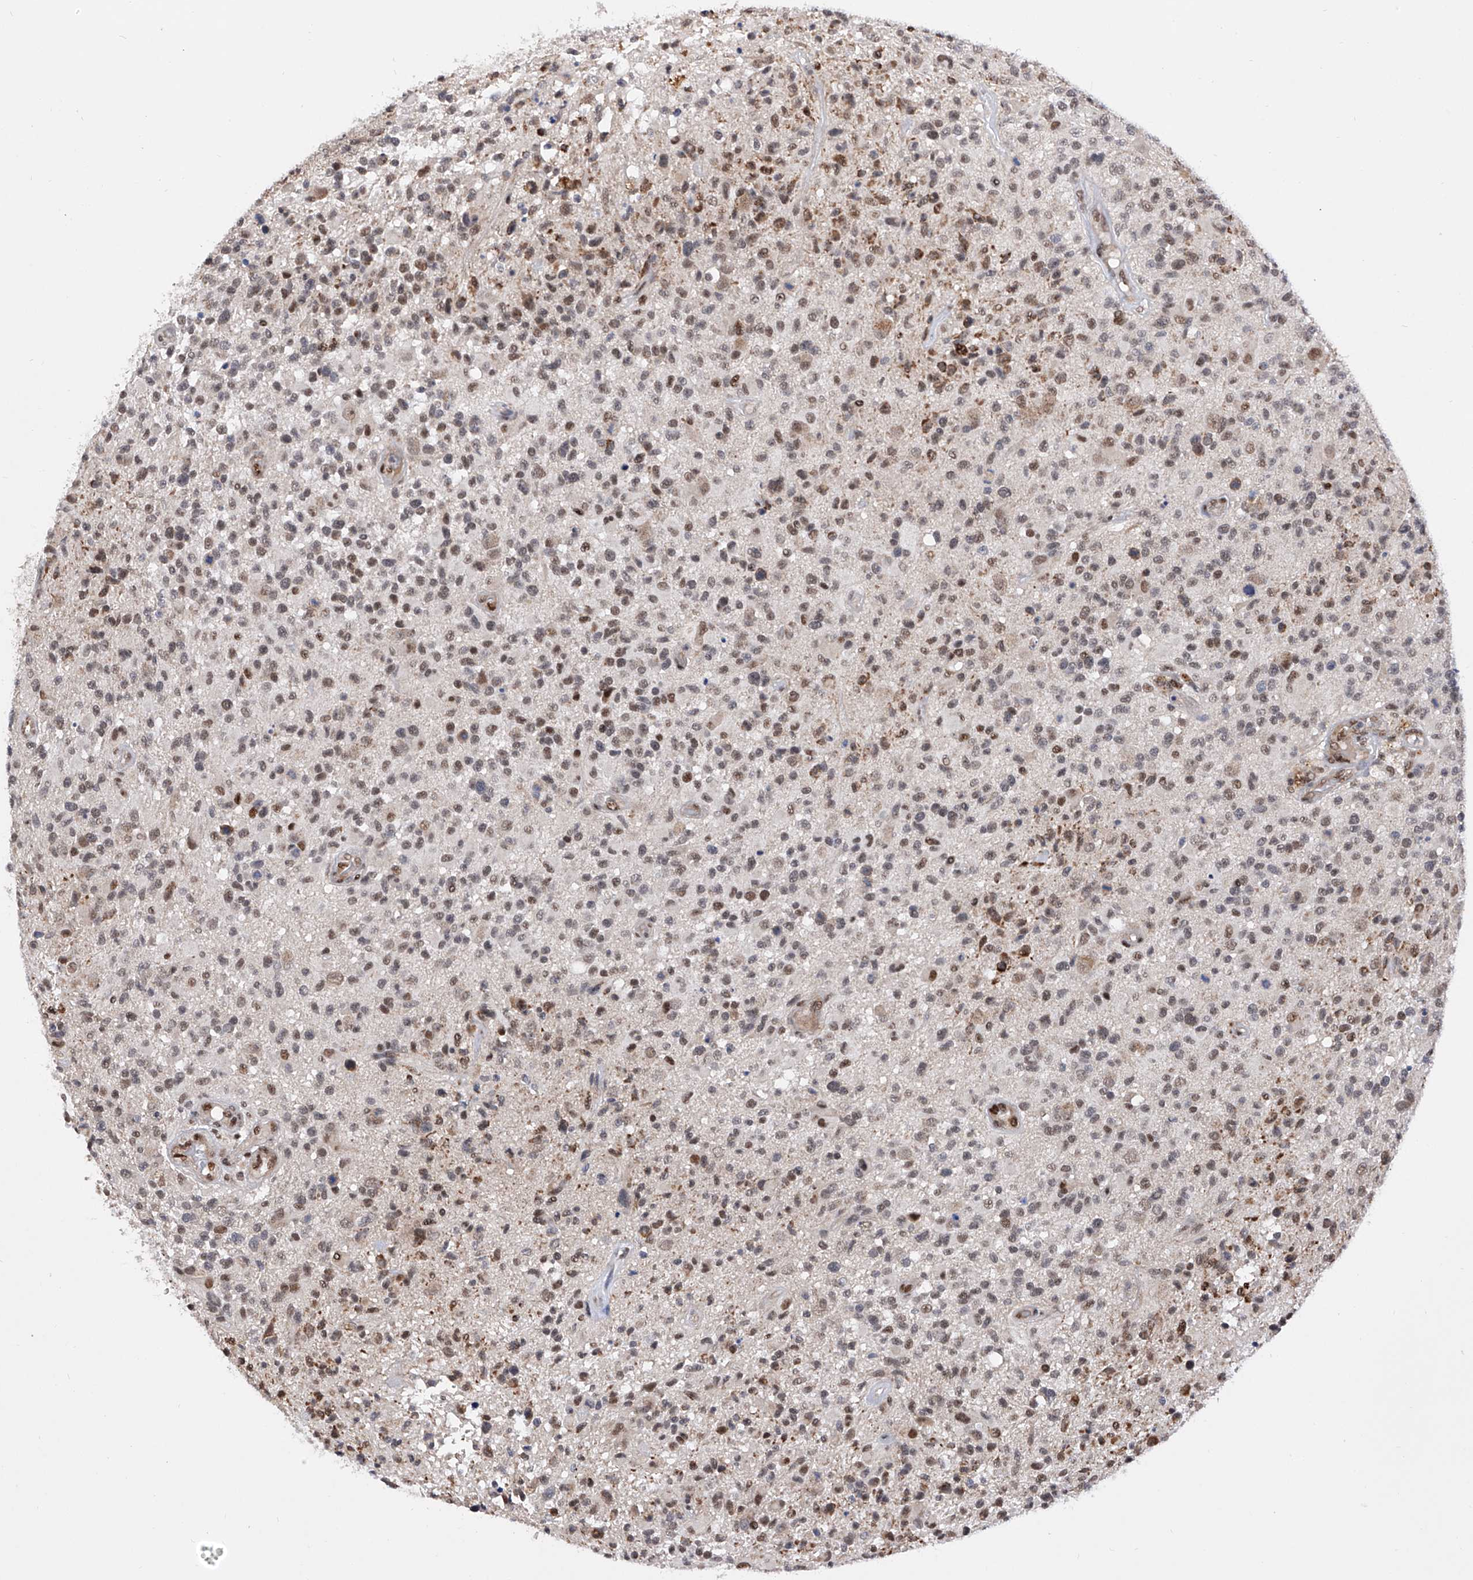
{"staining": {"intensity": "moderate", "quantity": ">75%", "location": "nuclear"}, "tissue": "glioma", "cell_type": "Tumor cells", "image_type": "cancer", "snomed": [{"axis": "morphology", "description": "Glioma, malignant, High grade"}, {"axis": "morphology", "description": "Glioblastoma, NOS"}, {"axis": "topography", "description": "Brain"}], "caption": "Glioma was stained to show a protein in brown. There is medium levels of moderate nuclear staining in approximately >75% of tumor cells.", "gene": "RAD54L", "patient": {"sex": "male", "age": 60}}